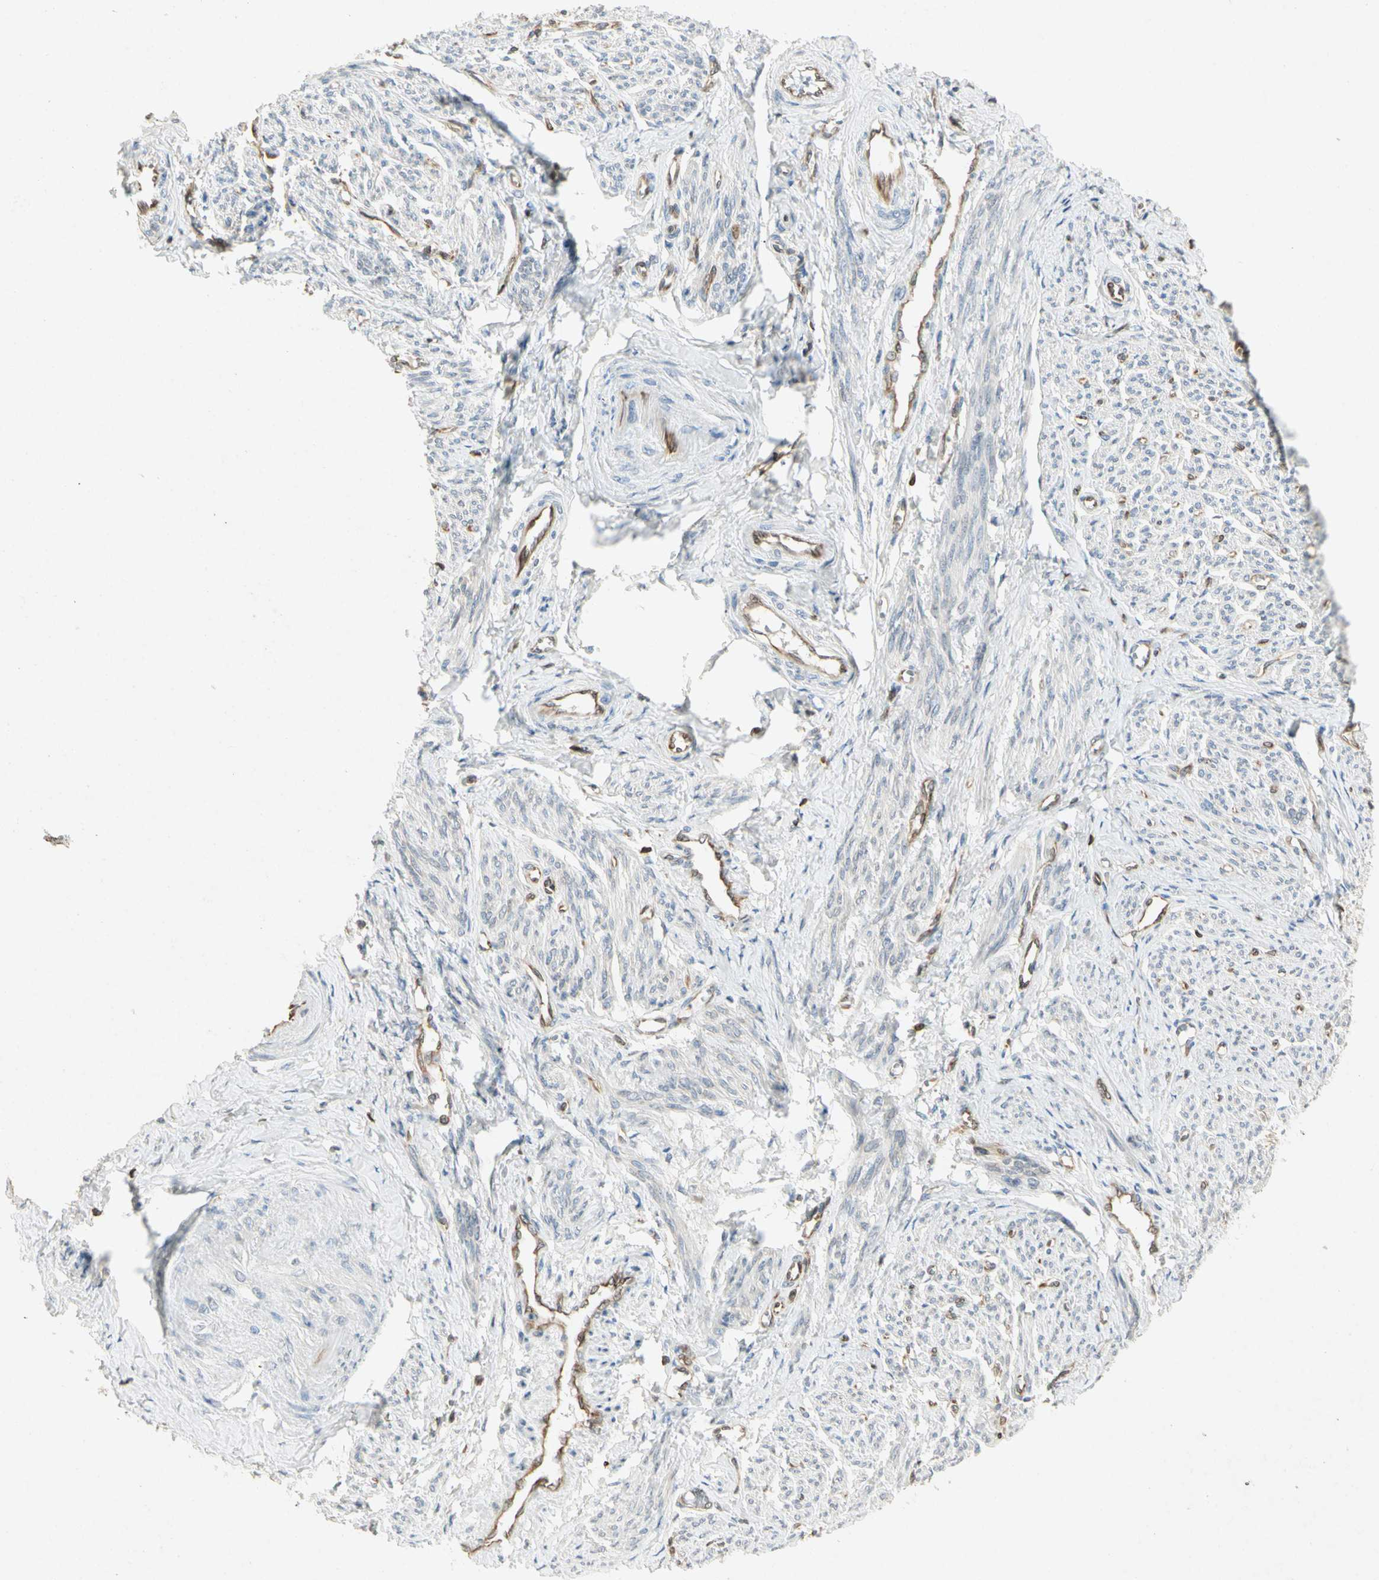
{"staining": {"intensity": "negative", "quantity": "none", "location": "none"}, "tissue": "smooth muscle", "cell_type": "Smooth muscle cells", "image_type": "normal", "snomed": [{"axis": "morphology", "description": "Normal tissue, NOS"}, {"axis": "topography", "description": "Smooth muscle"}], "caption": "Human smooth muscle stained for a protein using immunohistochemistry (IHC) demonstrates no expression in smooth muscle cells.", "gene": "TAPBP", "patient": {"sex": "female", "age": 65}}